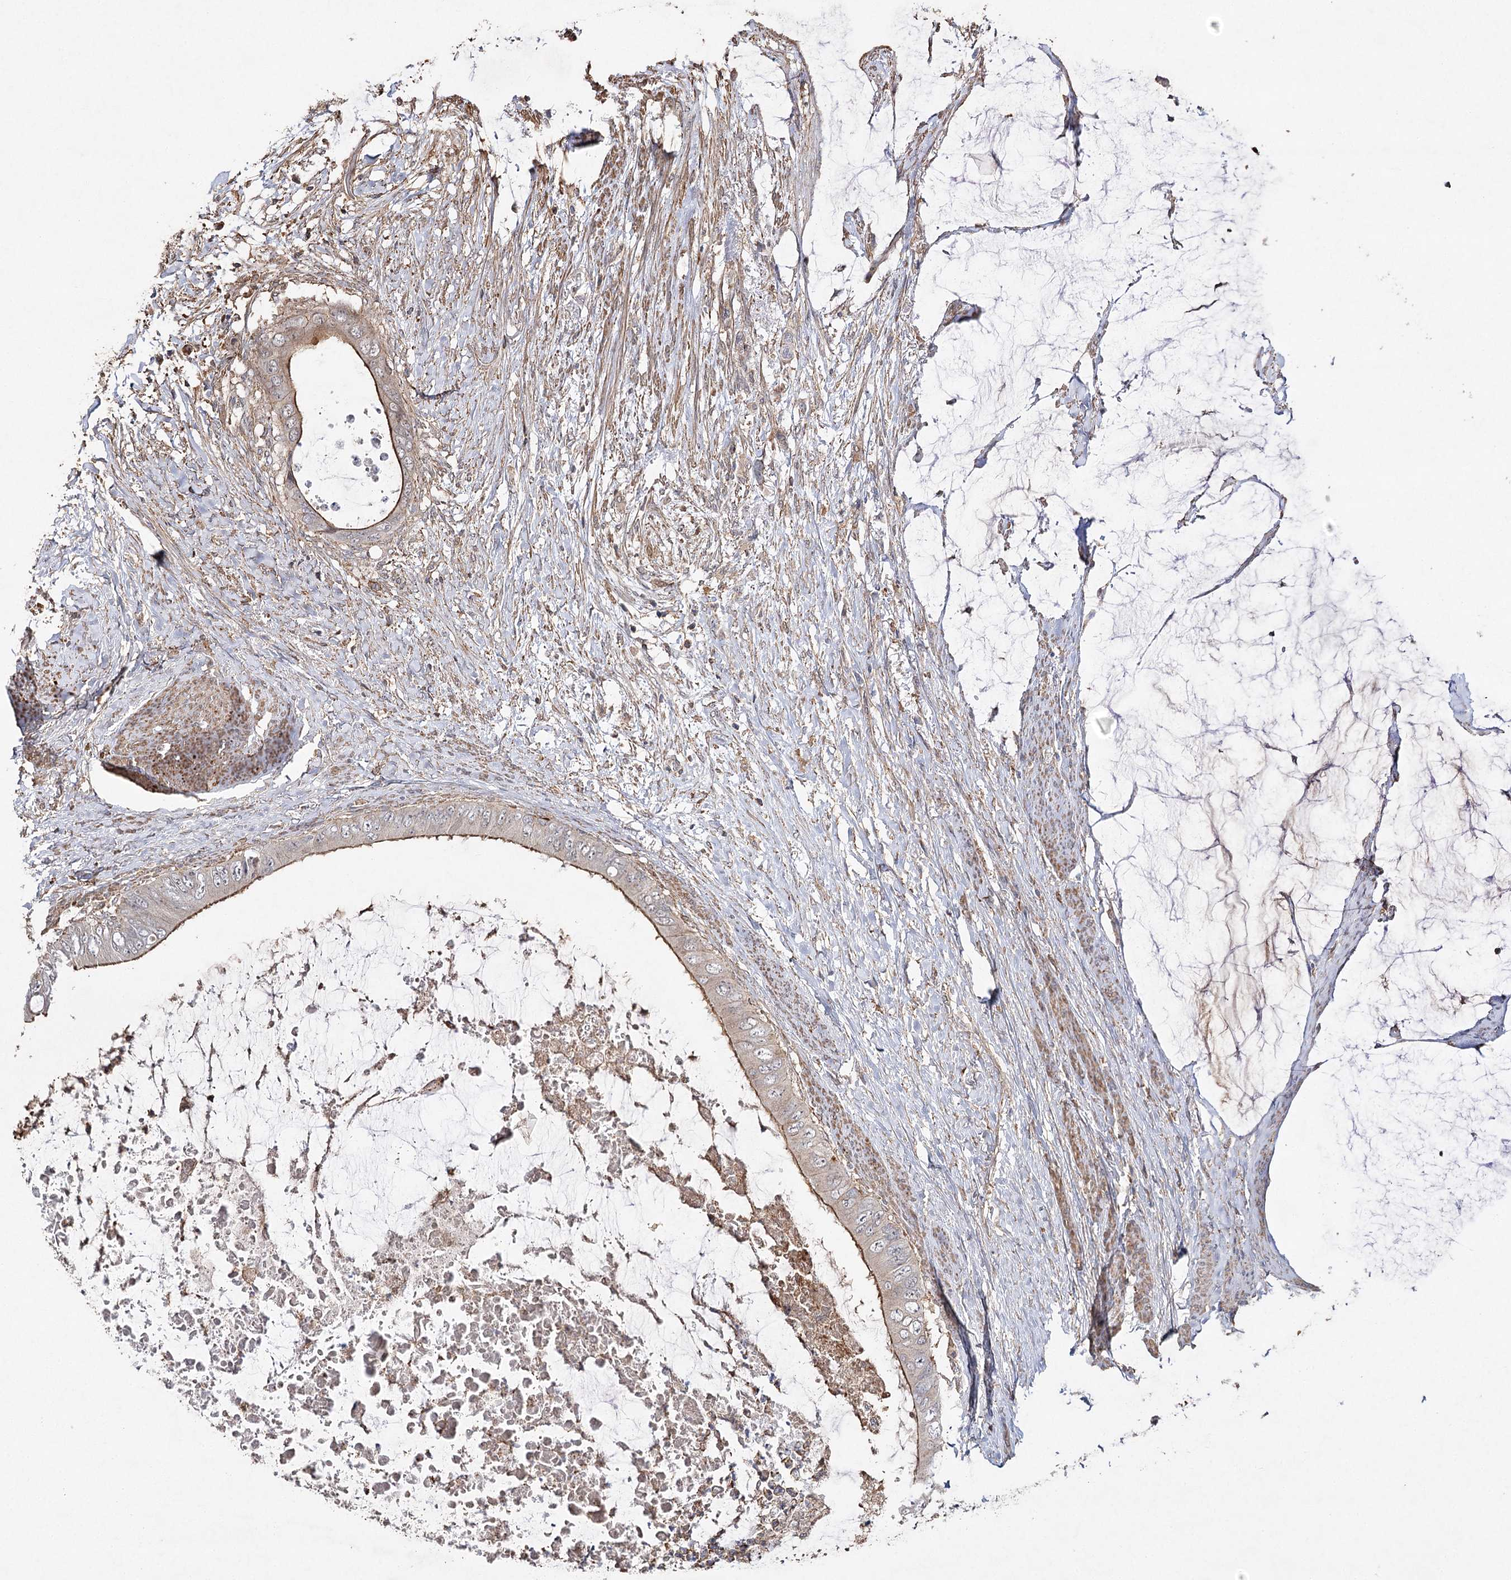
{"staining": {"intensity": "moderate", "quantity": "25%-75%", "location": "cytoplasmic/membranous"}, "tissue": "colorectal cancer", "cell_type": "Tumor cells", "image_type": "cancer", "snomed": [{"axis": "morphology", "description": "Normal tissue, NOS"}, {"axis": "morphology", "description": "Adenocarcinoma, NOS"}, {"axis": "topography", "description": "Rectum"}, {"axis": "topography", "description": "Peripheral nerve tissue"}], "caption": "Colorectal cancer (adenocarcinoma) stained with a brown dye reveals moderate cytoplasmic/membranous positive staining in about 25%-75% of tumor cells.", "gene": "OBSL1", "patient": {"sex": "female", "age": 77}}